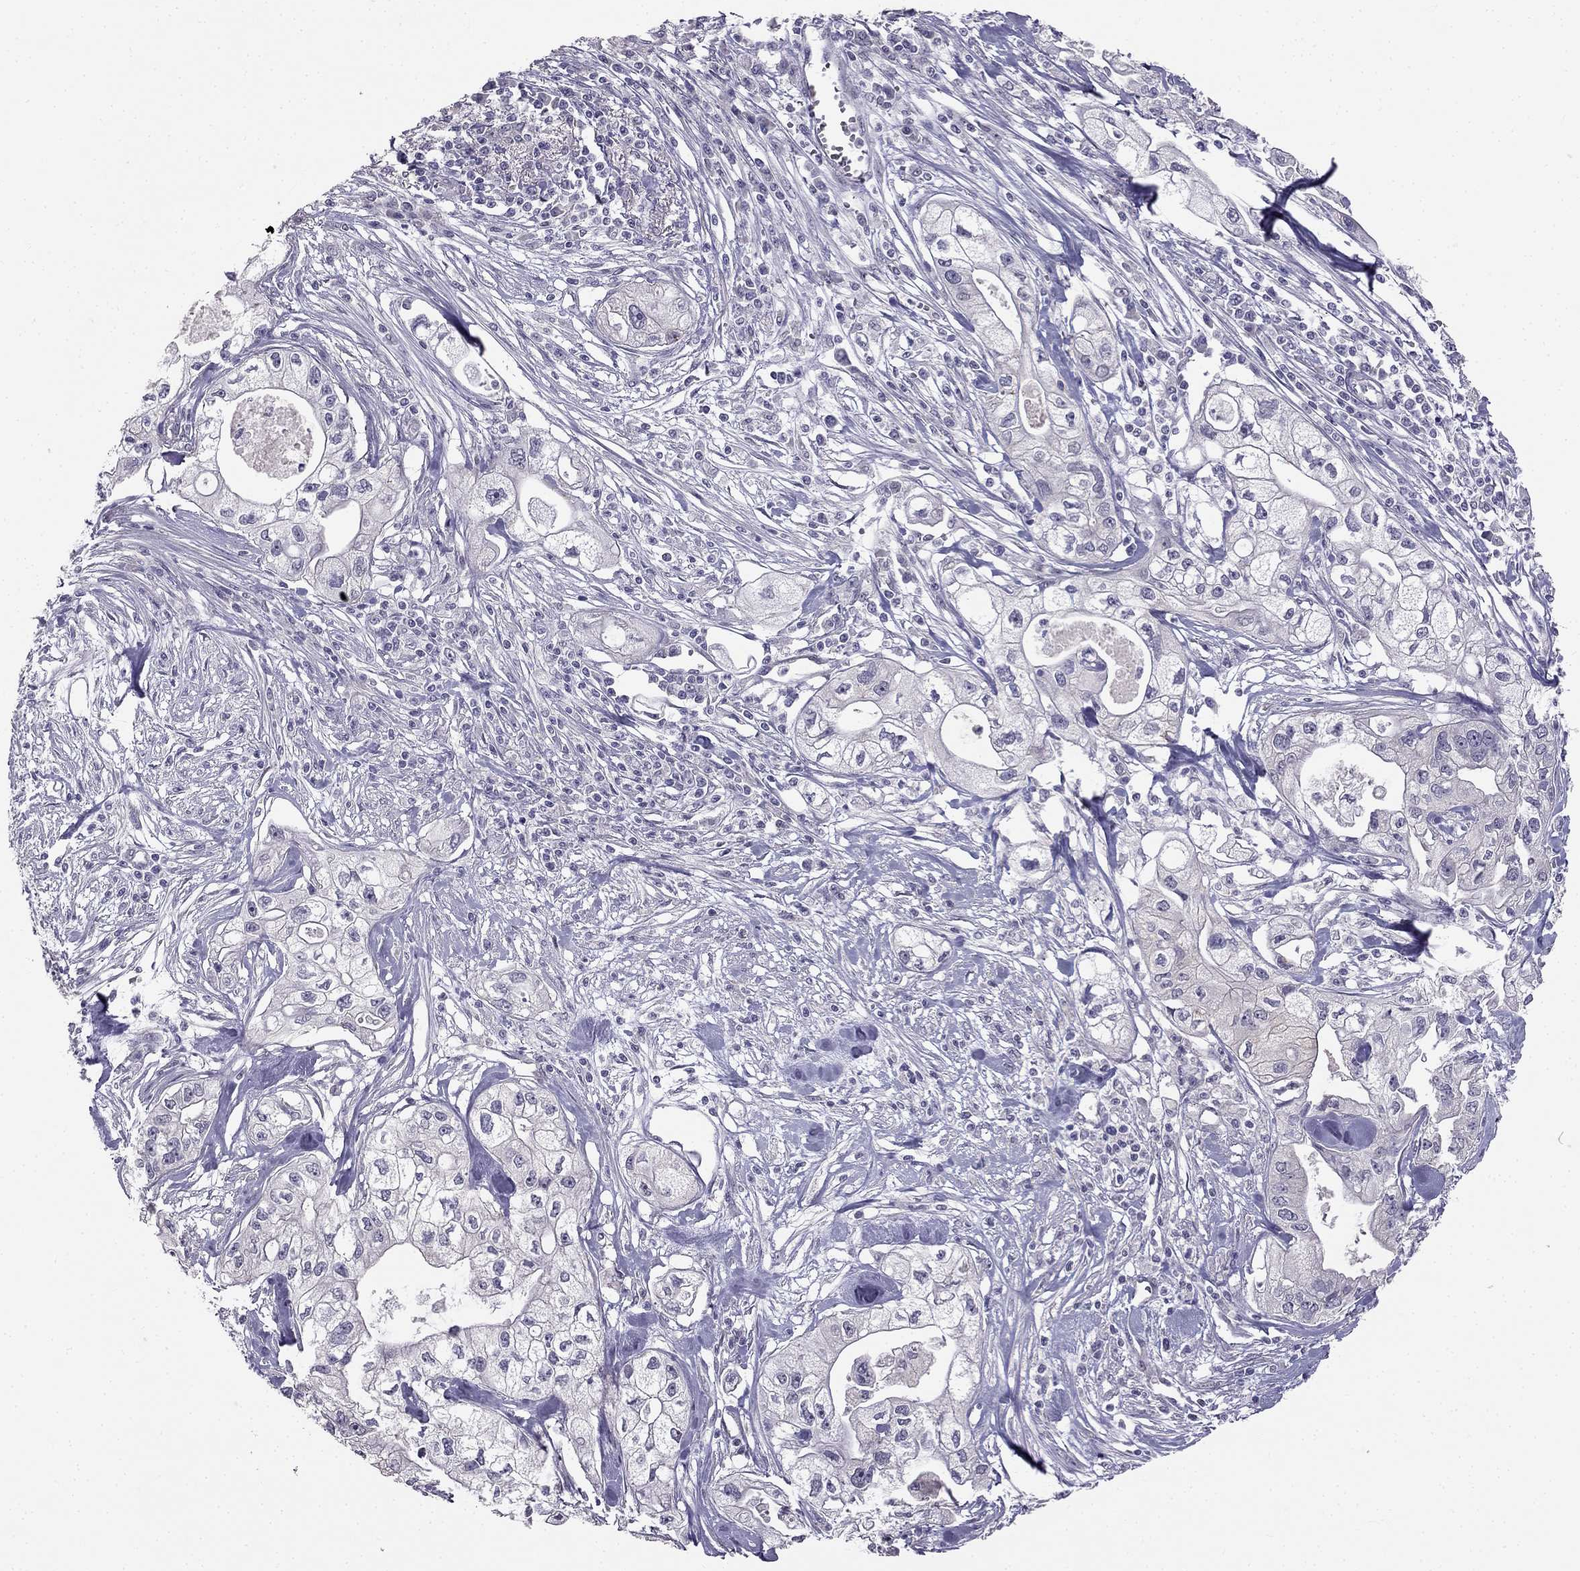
{"staining": {"intensity": "negative", "quantity": "none", "location": "none"}, "tissue": "pancreatic cancer", "cell_type": "Tumor cells", "image_type": "cancer", "snomed": [{"axis": "morphology", "description": "Adenocarcinoma, NOS"}, {"axis": "topography", "description": "Pancreas"}], "caption": "This image is of pancreatic cancer (adenocarcinoma) stained with IHC to label a protein in brown with the nuclei are counter-stained blue. There is no staining in tumor cells.", "gene": "HSFX1", "patient": {"sex": "male", "age": 70}}